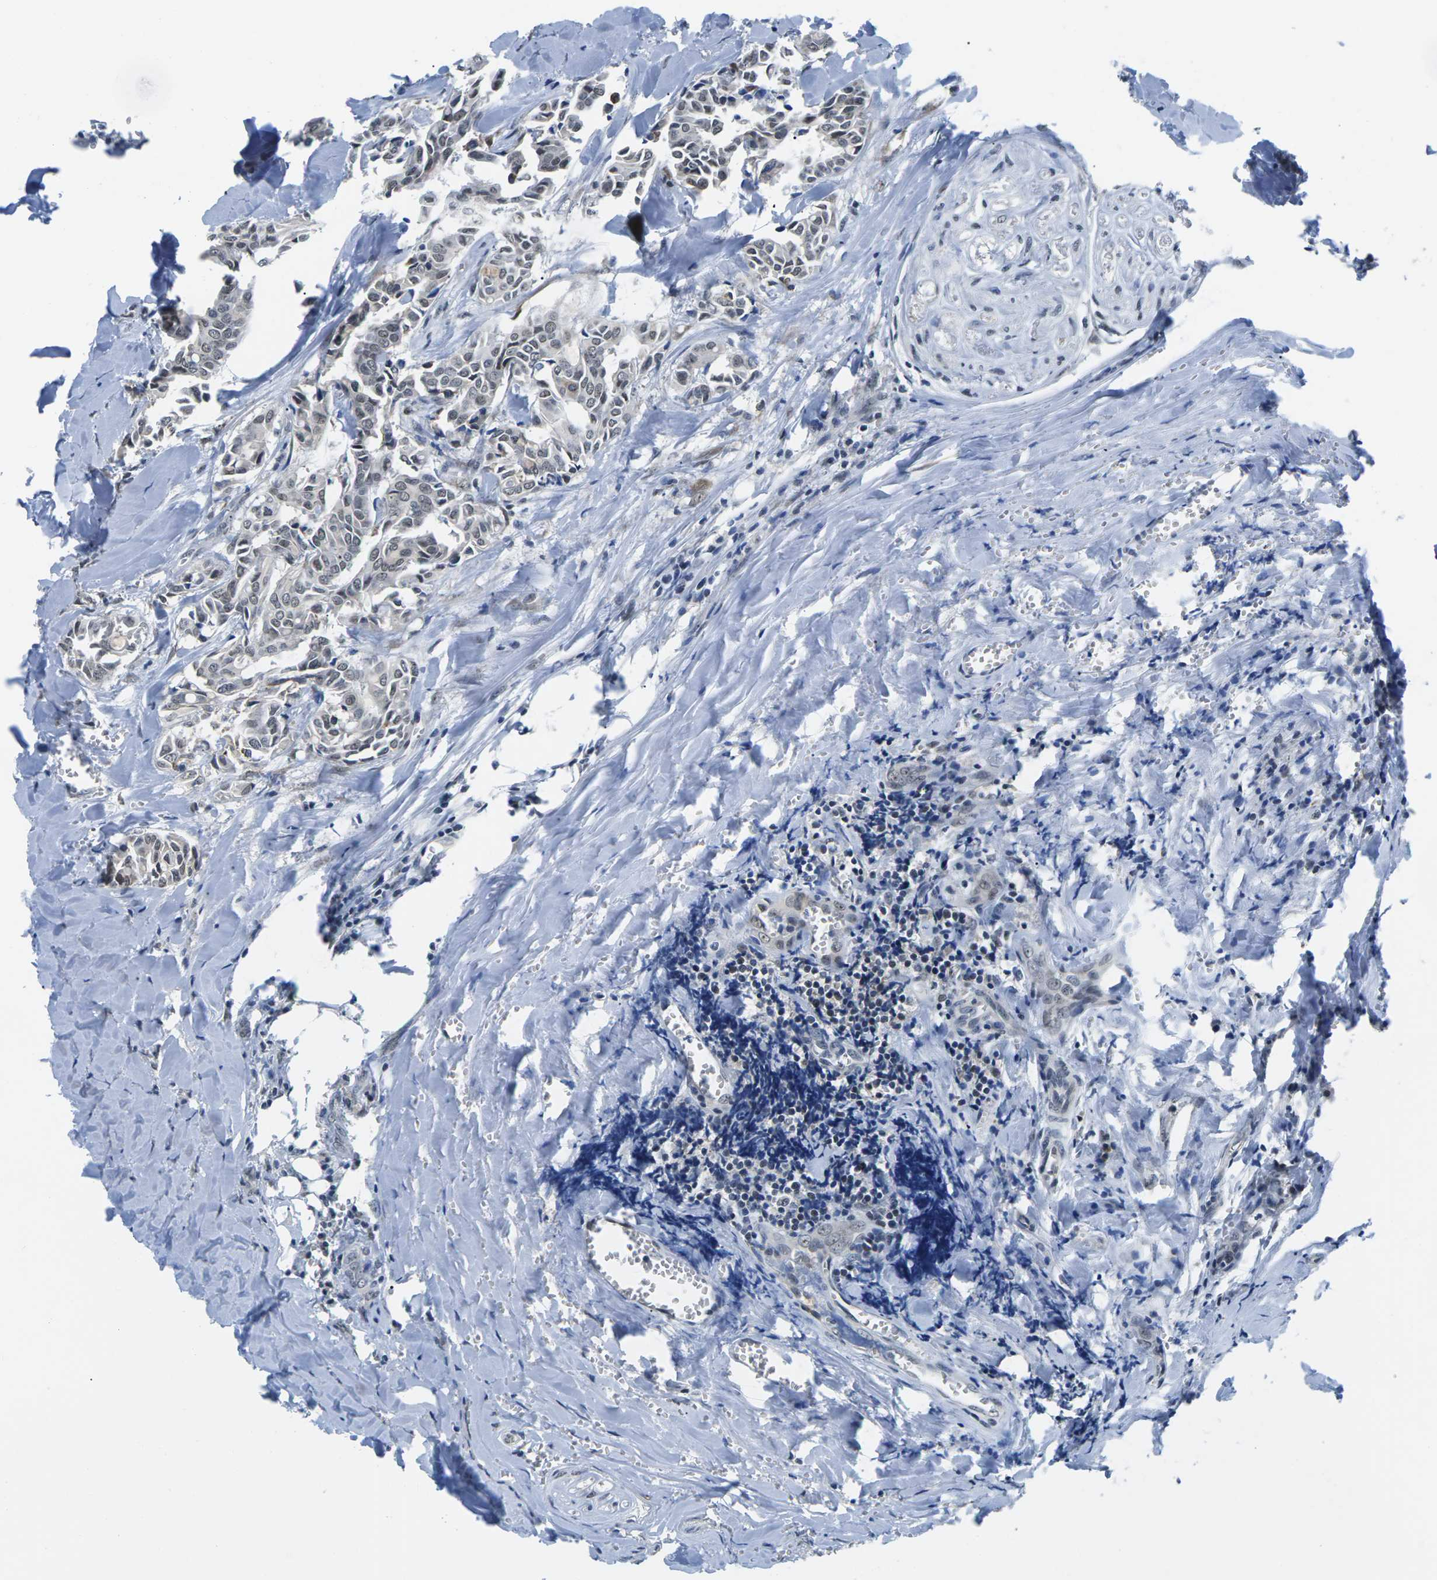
{"staining": {"intensity": "weak", "quantity": "25%-75%", "location": "nuclear"}, "tissue": "head and neck cancer", "cell_type": "Tumor cells", "image_type": "cancer", "snomed": [{"axis": "morphology", "description": "Adenocarcinoma, NOS"}, {"axis": "topography", "description": "Salivary gland"}, {"axis": "topography", "description": "Head-Neck"}], "caption": "High-power microscopy captured an immunohistochemistry image of head and neck adenocarcinoma, revealing weak nuclear positivity in approximately 25%-75% of tumor cells.", "gene": "NSRP1", "patient": {"sex": "female", "age": 59}}